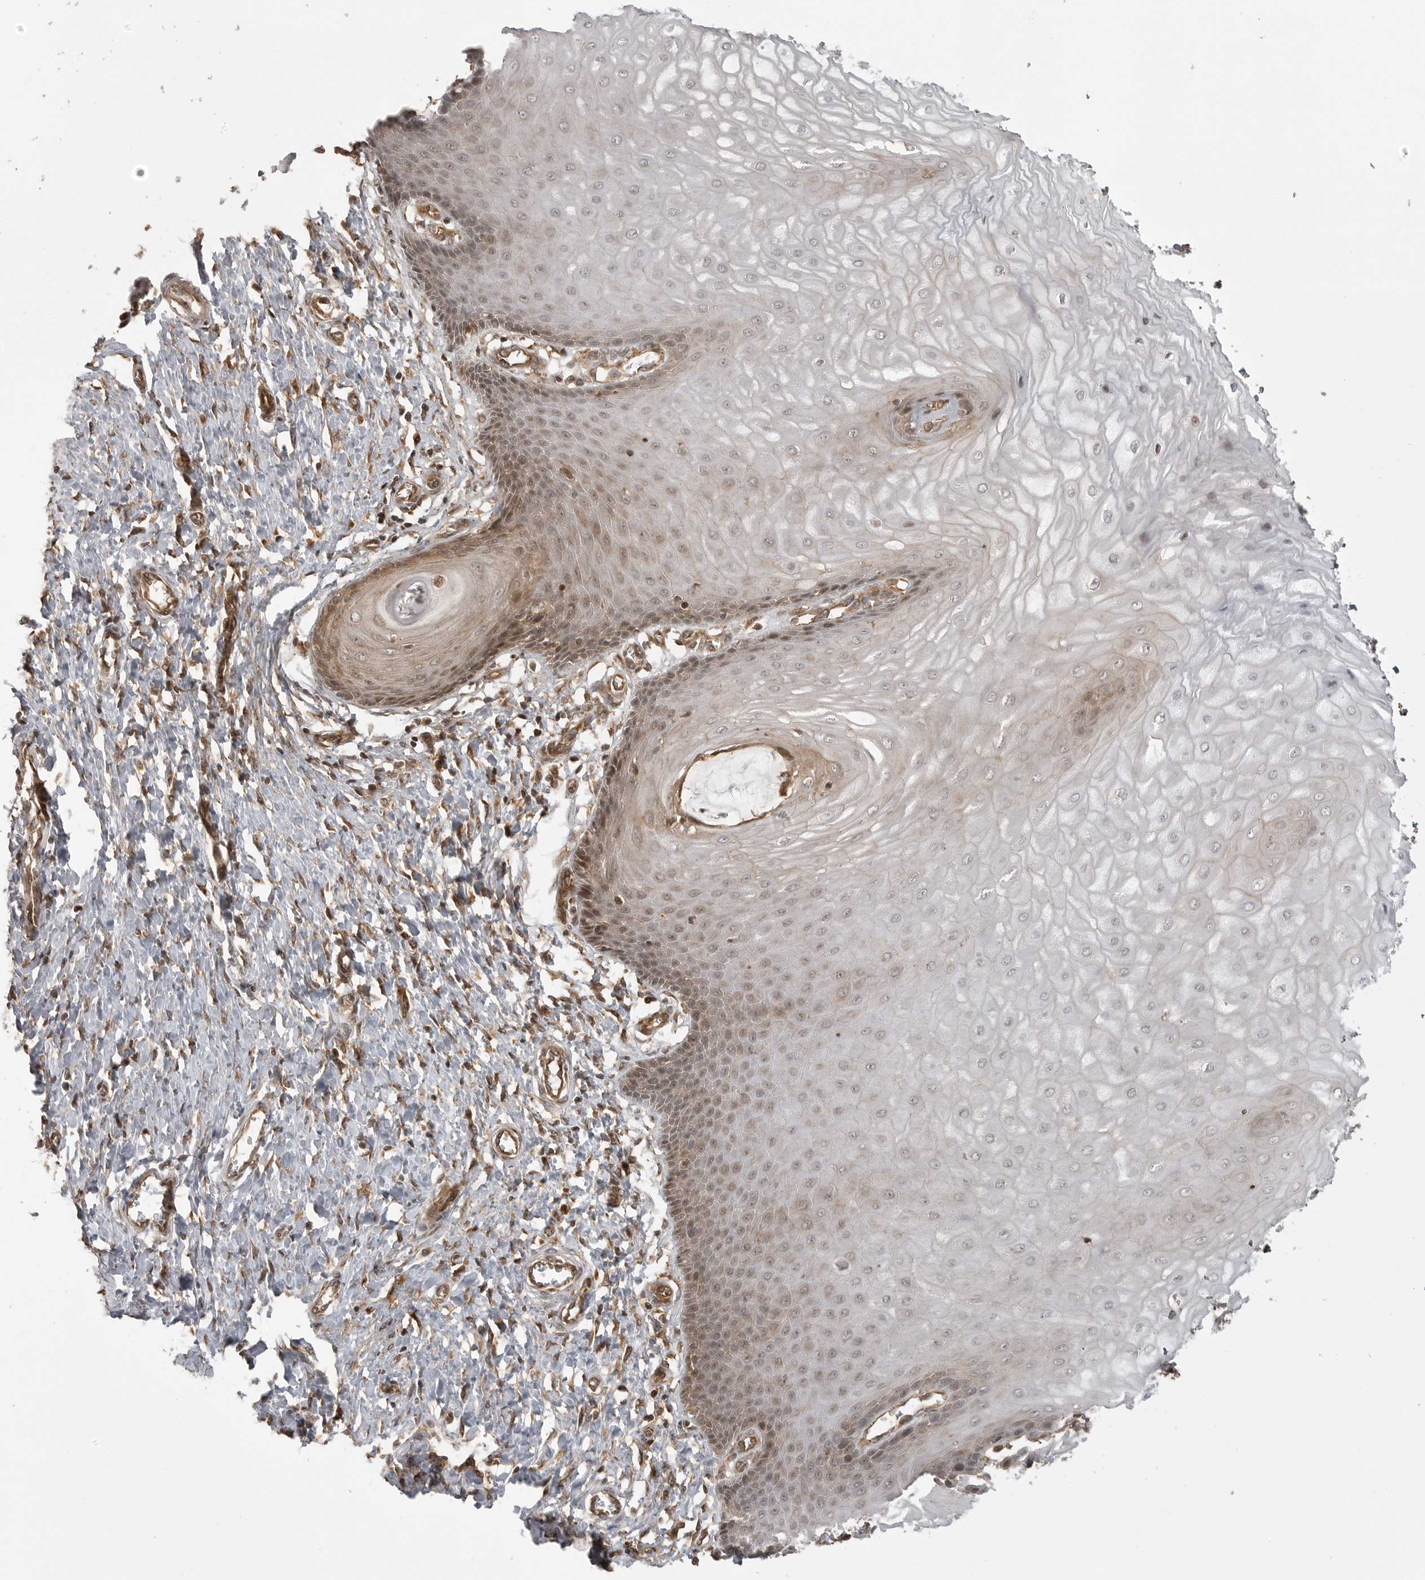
{"staining": {"intensity": "moderate", "quantity": ">75%", "location": "cytoplasmic/membranous"}, "tissue": "cervix", "cell_type": "Glandular cells", "image_type": "normal", "snomed": [{"axis": "morphology", "description": "Normal tissue, NOS"}, {"axis": "topography", "description": "Cervix"}], "caption": "Immunohistochemistry (IHC) of unremarkable cervix shows medium levels of moderate cytoplasmic/membranous expression in approximately >75% of glandular cells.", "gene": "FAT3", "patient": {"sex": "female", "age": 55}}